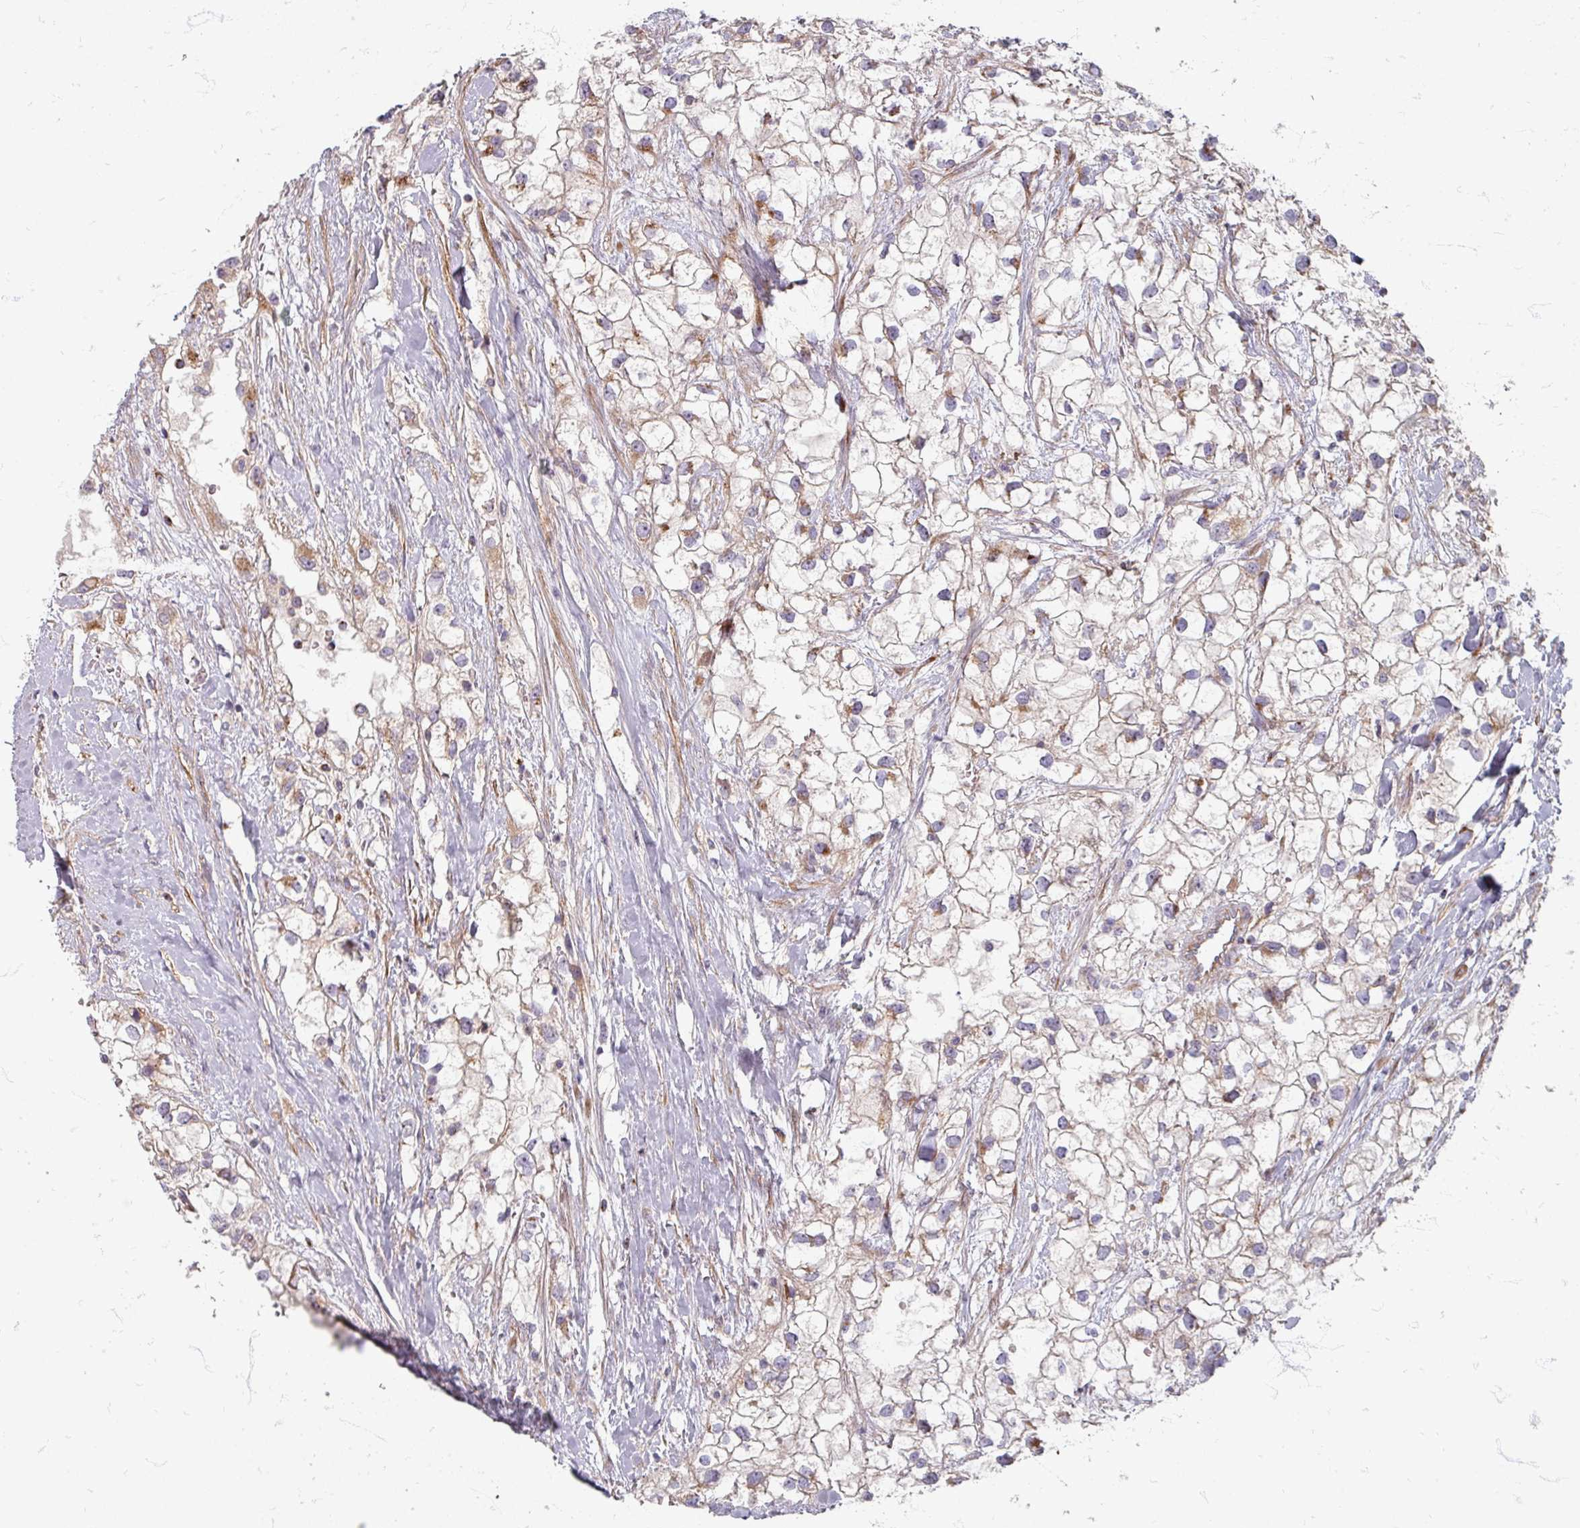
{"staining": {"intensity": "moderate", "quantity": "<25%", "location": "cytoplasmic/membranous"}, "tissue": "renal cancer", "cell_type": "Tumor cells", "image_type": "cancer", "snomed": [{"axis": "morphology", "description": "Adenocarcinoma, NOS"}, {"axis": "topography", "description": "Kidney"}], "caption": "Moderate cytoplasmic/membranous staining for a protein is seen in about <25% of tumor cells of renal adenocarcinoma using IHC.", "gene": "GABARAPL1", "patient": {"sex": "male", "age": 59}}